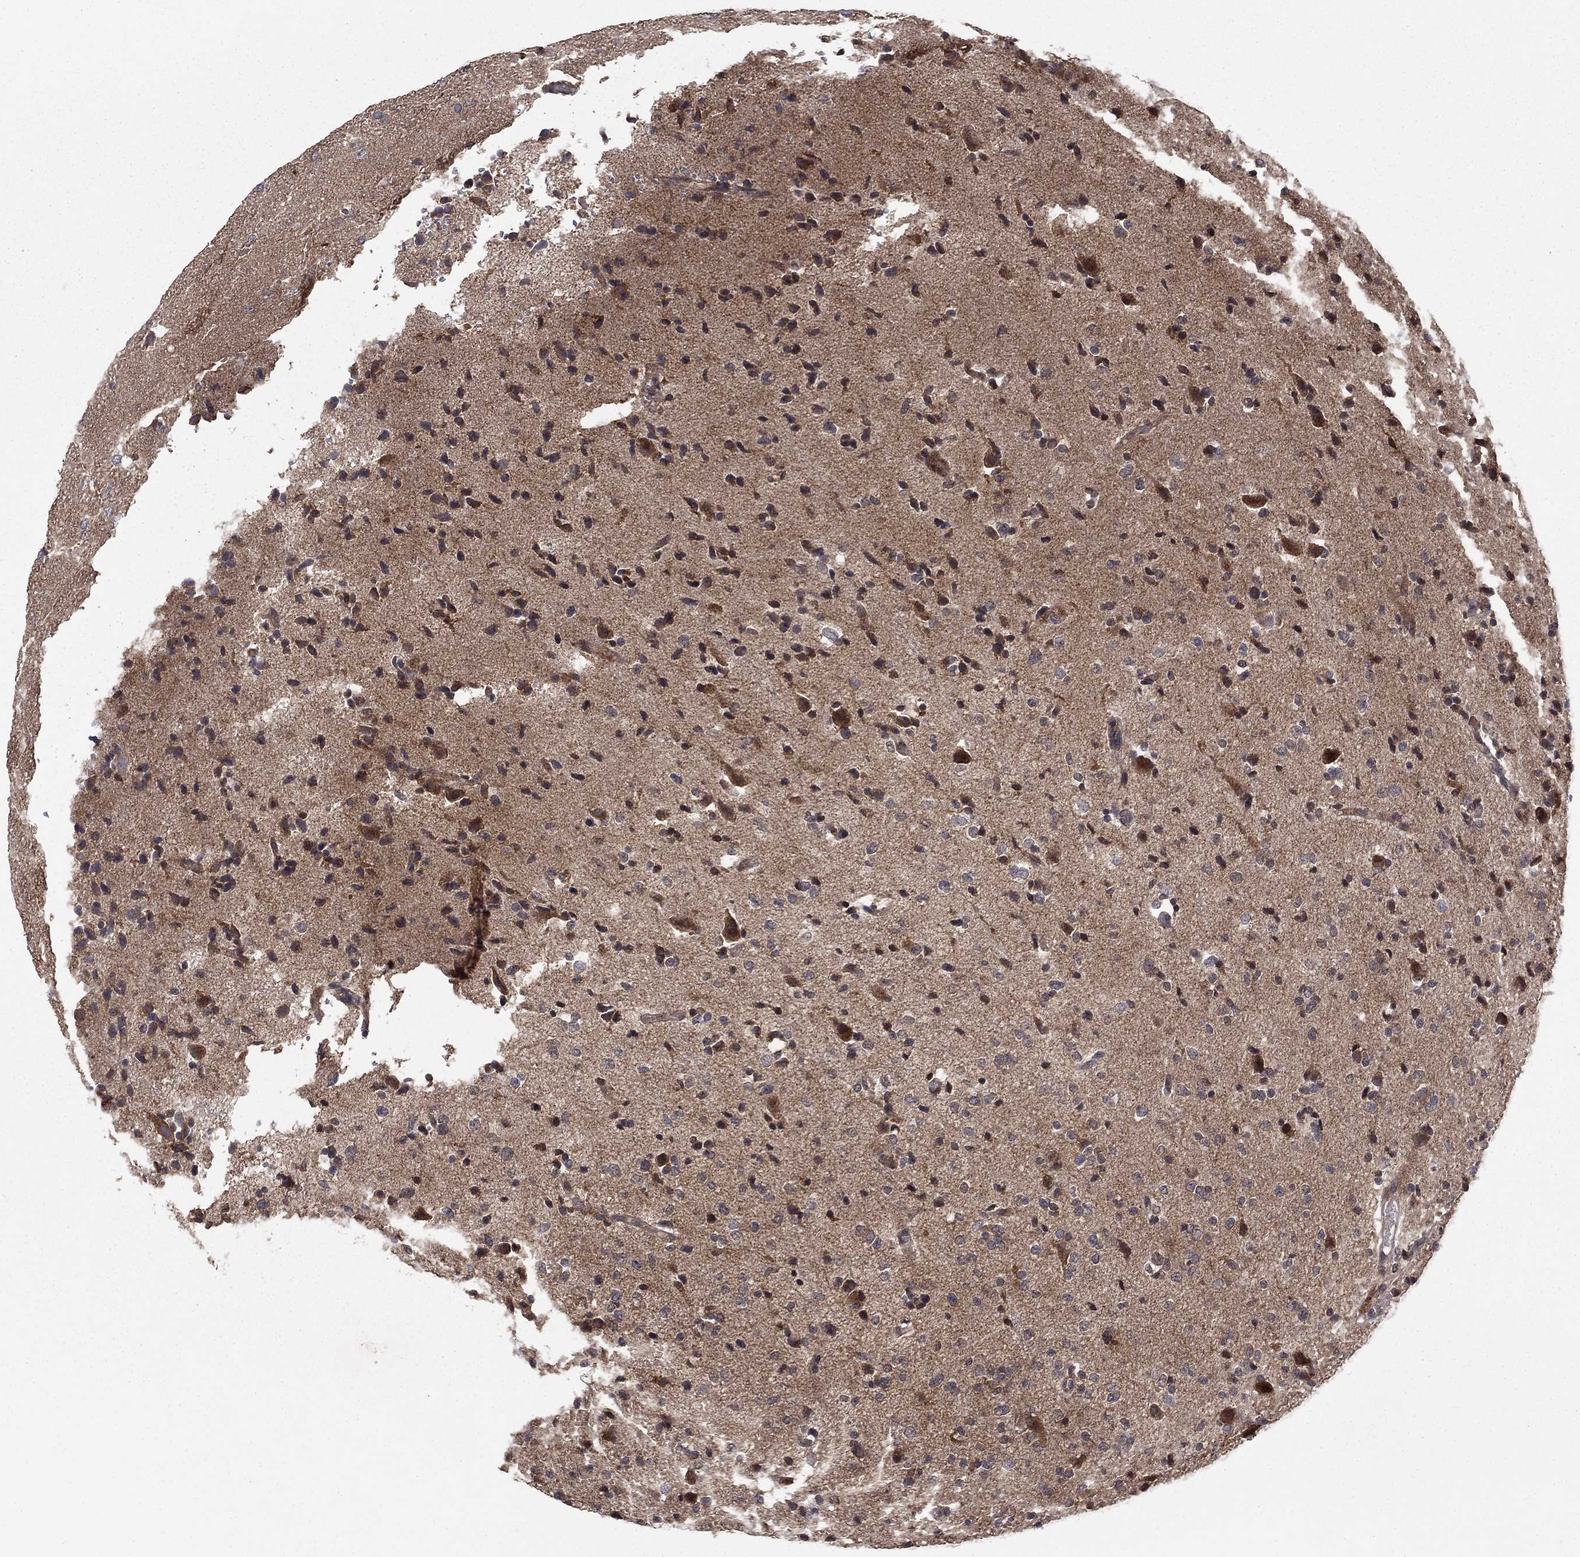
{"staining": {"intensity": "weak", "quantity": "25%-75%", "location": "cytoplasmic/membranous"}, "tissue": "glioma", "cell_type": "Tumor cells", "image_type": "cancer", "snomed": [{"axis": "morphology", "description": "Glioma, malignant, Low grade"}, {"axis": "topography", "description": "Brain"}], "caption": "Protein analysis of malignant low-grade glioma tissue displays weak cytoplasmic/membranous staining in approximately 25%-75% of tumor cells.", "gene": "BABAM2", "patient": {"sex": "male", "age": 41}}